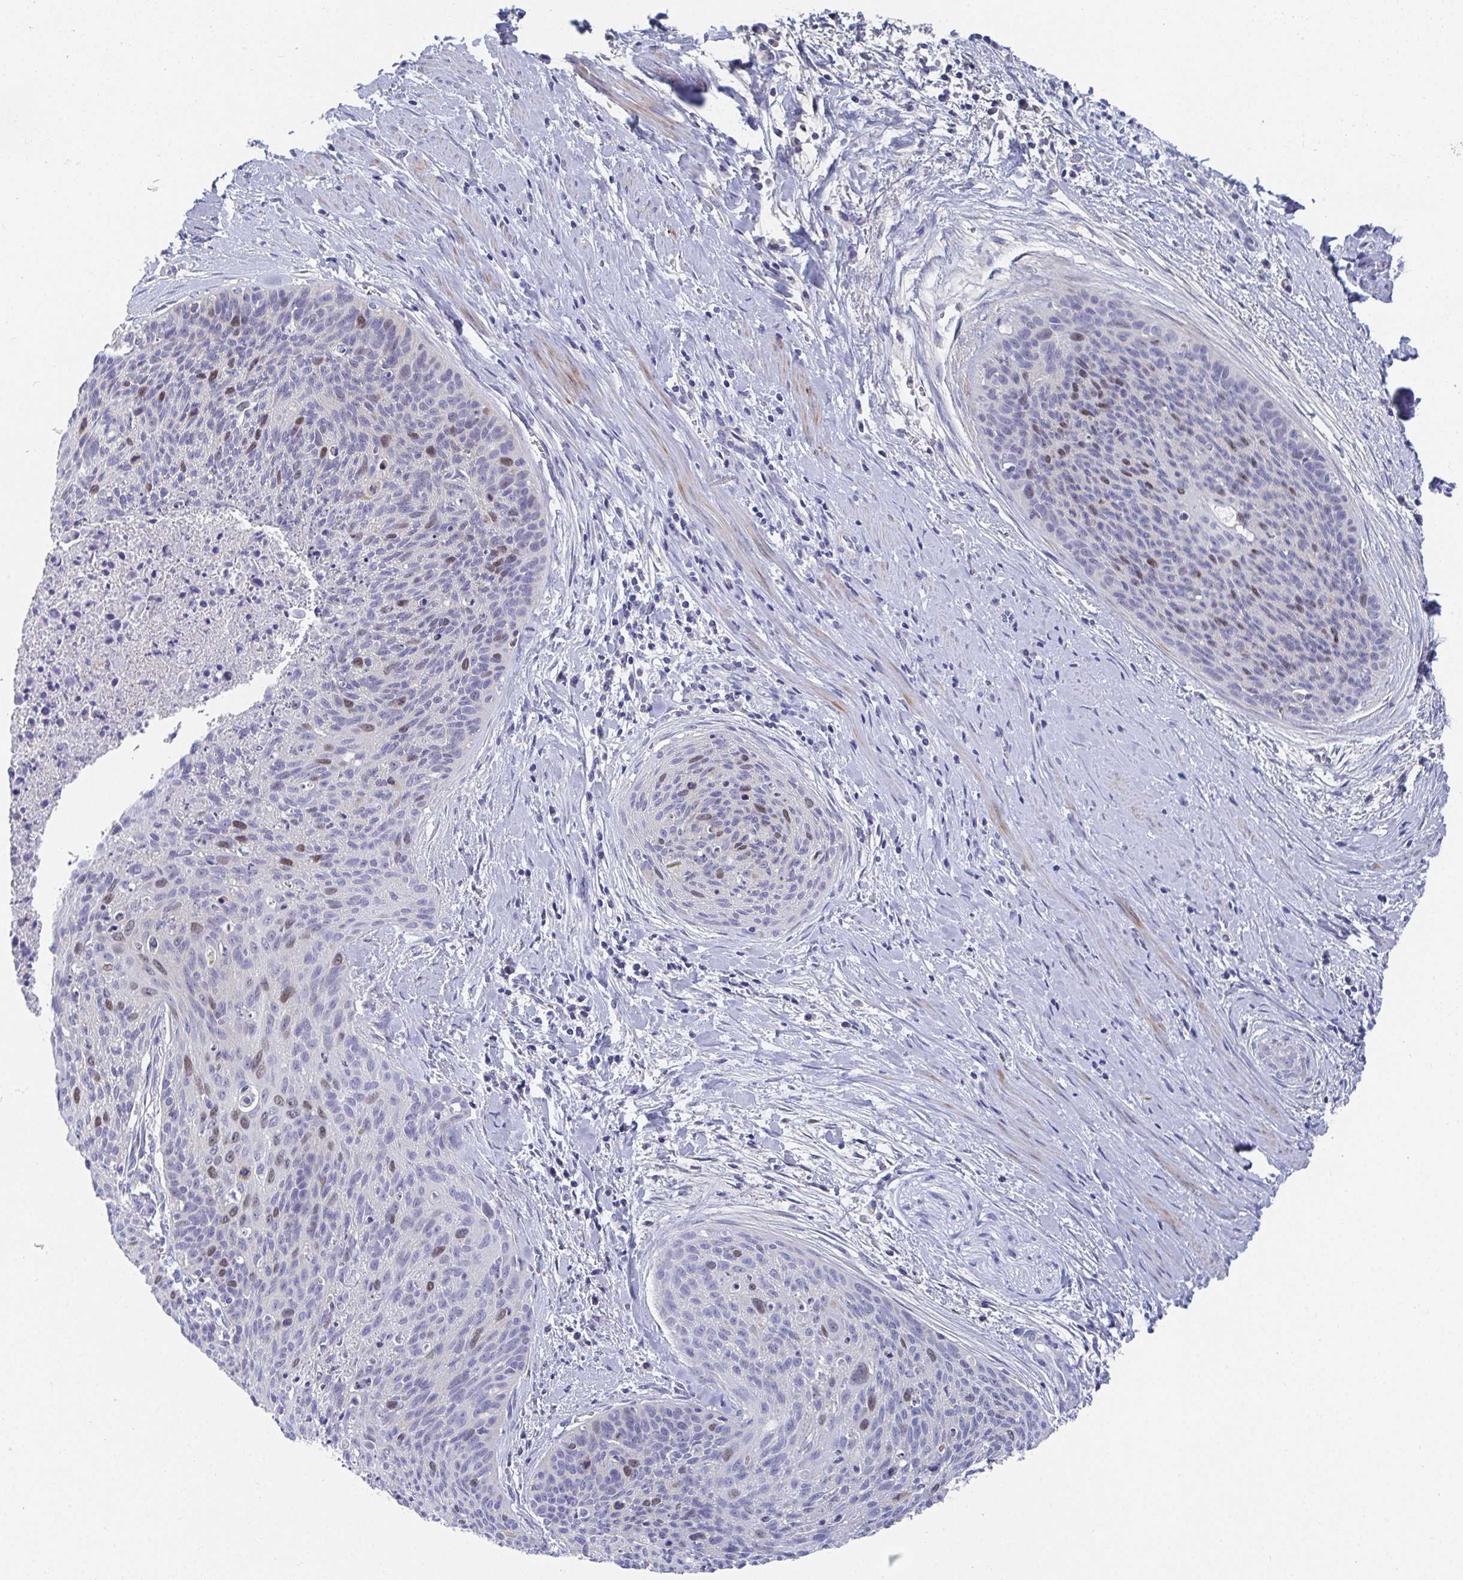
{"staining": {"intensity": "moderate", "quantity": "<25%", "location": "nuclear"}, "tissue": "cervical cancer", "cell_type": "Tumor cells", "image_type": "cancer", "snomed": [{"axis": "morphology", "description": "Squamous cell carcinoma, NOS"}, {"axis": "topography", "description": "Cervix"}], "caption": "The immunohistochemical stain labels moderate nuclear staining in tumor cells of cervical cancer tissue.", "gene": "ATP5F1C", "patient": {"sex": "female", "age": 55}}